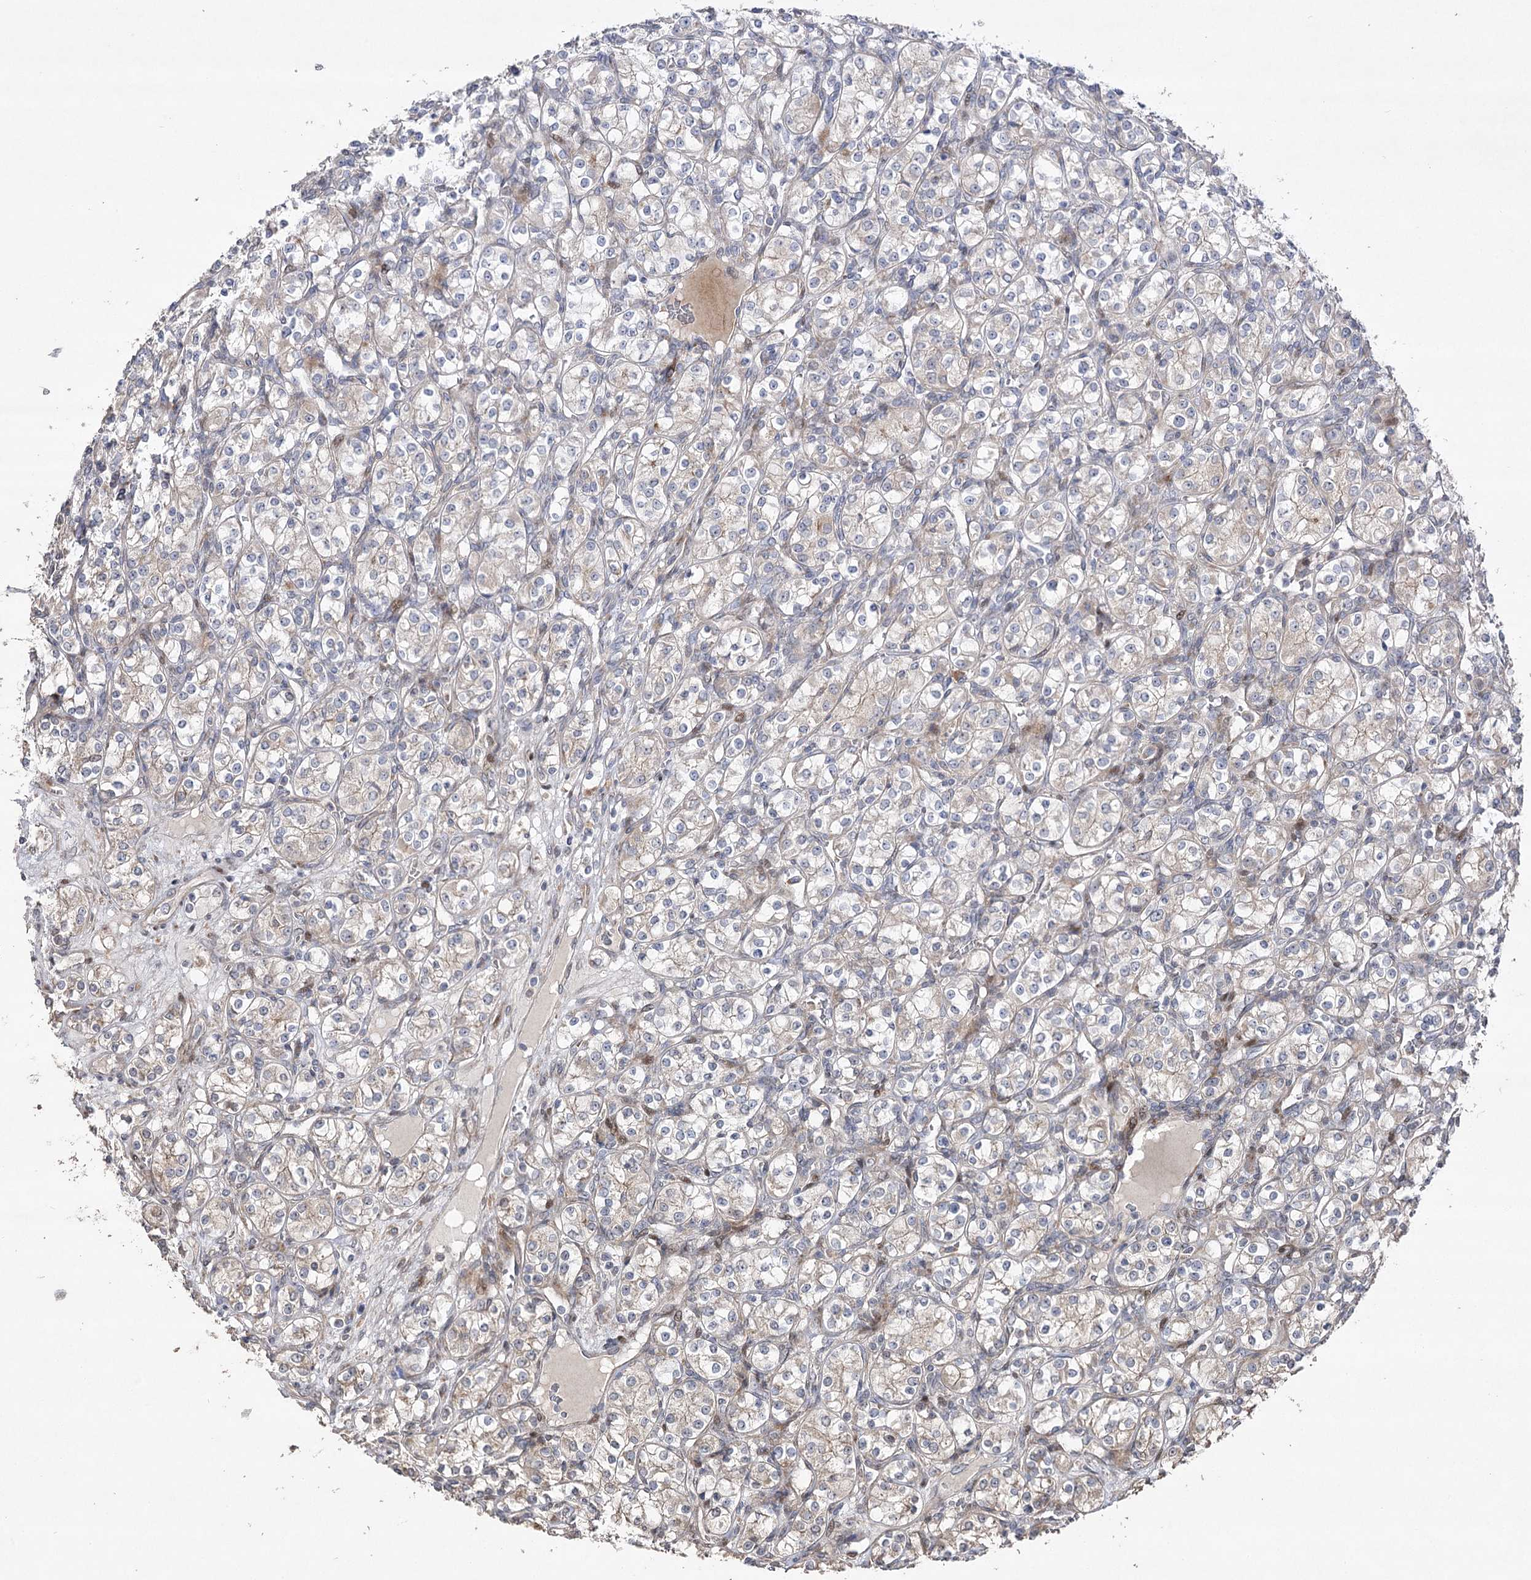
{"staining": {"intensity": "weak", "quantity": "25%-75%", "location": "cytoplasmic/membranous"}, "tissue": "renal cancer", "cell_type": "Tumor cells", "image_type": "cancer", "snomed": [{"axis": "morphology", "description": "Adenocarcinoma, NOS"}, {"axis": "topography", "description": "Kidney"}], "caption": "Human renal adenocarcinoma stained for a protein (brown) exhibits weak cytoplasmic/membranous positive positivity in approximately 25%-75% of tumor cells.", "gene": "OBSL1", "patient": {"sex": "male", "age": 77}}